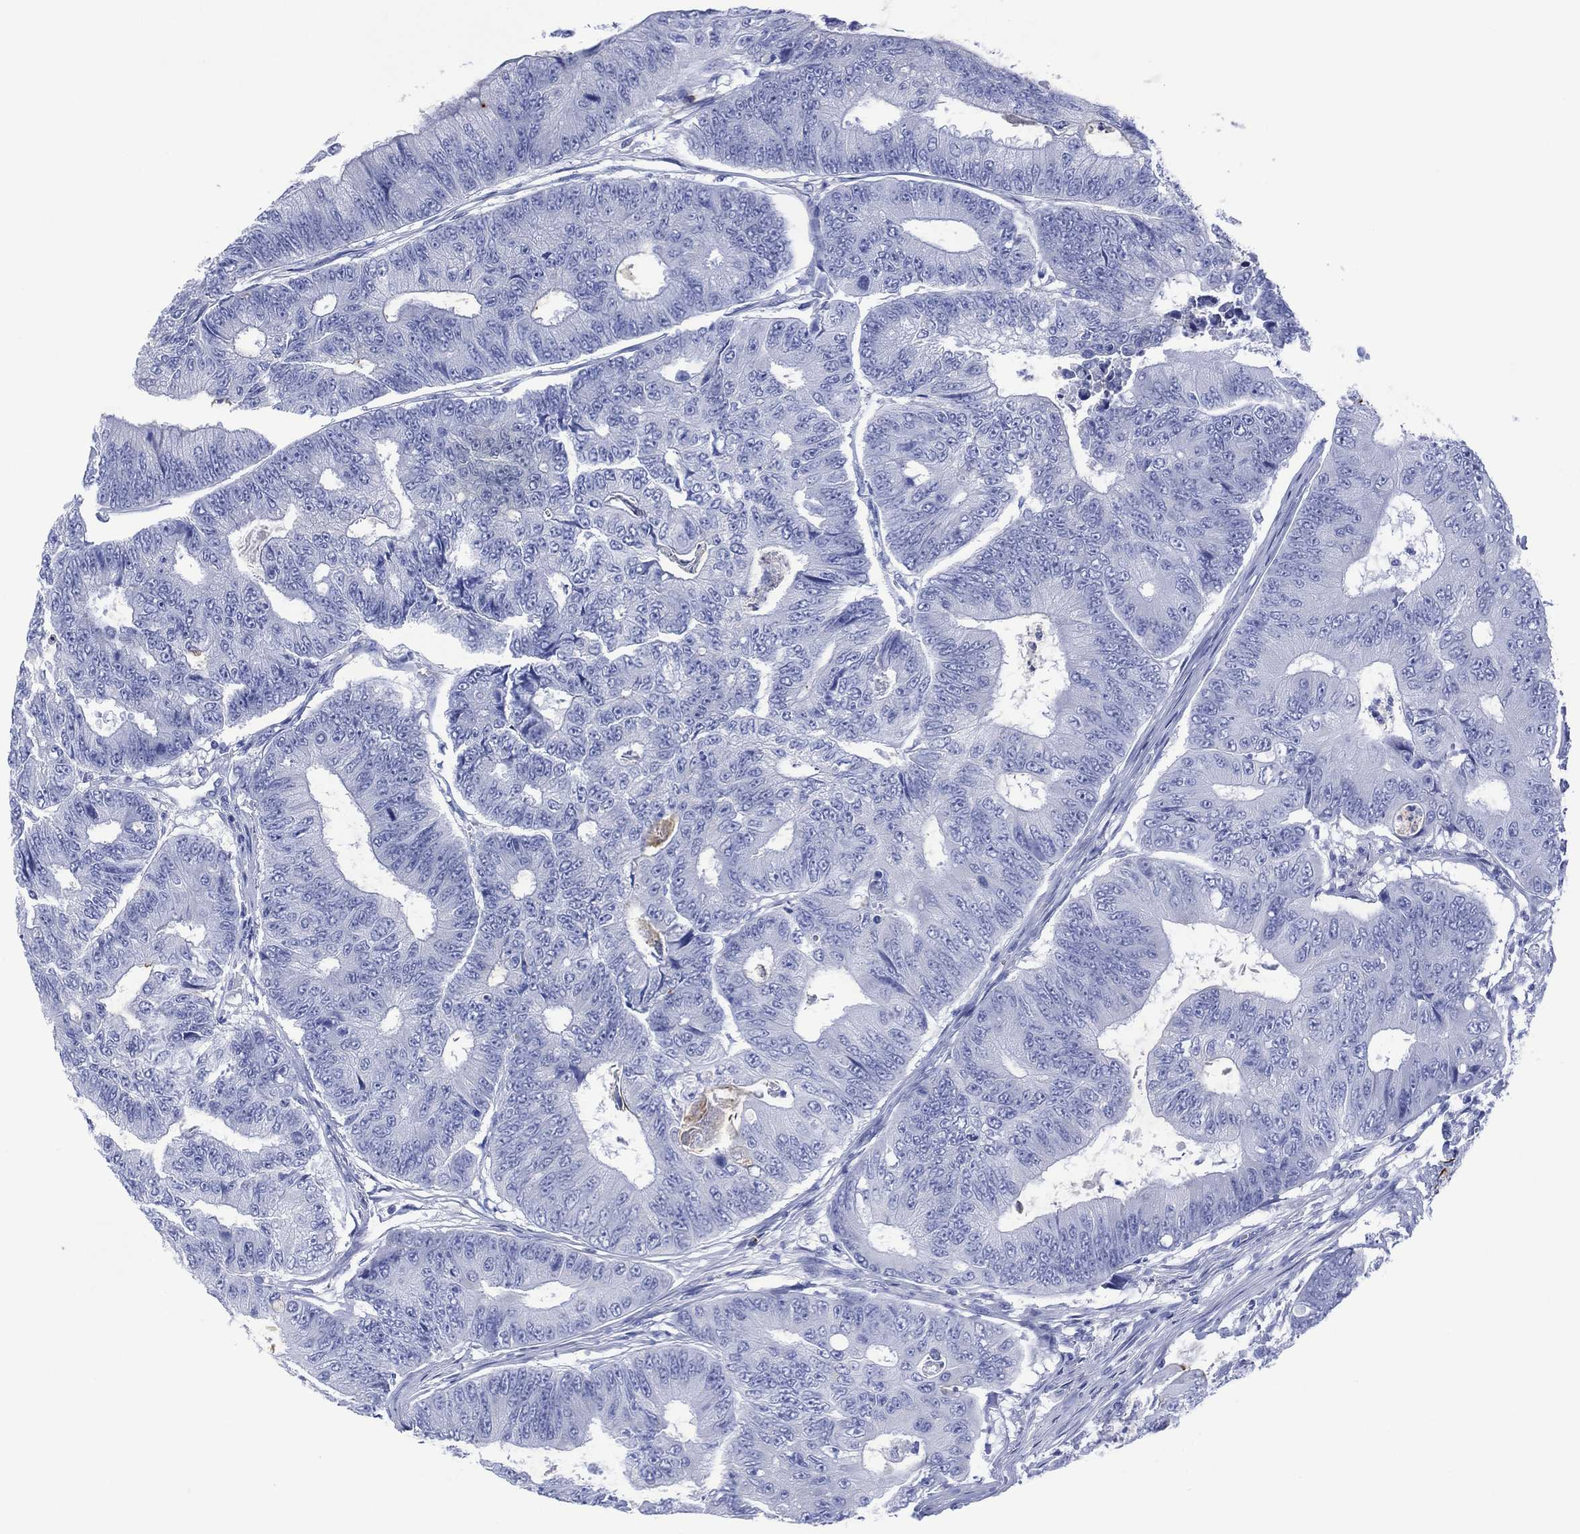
{"staining": {"intensity": "negative", "quantity": "none", "location": "none"}, "tissue": "colorectal cancer", "cell_type": "Tumor cells", "image_type": "cancer", "snomed": [{"axis": "morphology", "description": "Adenocarcinoma, NOS"}, {"axis": "topography", "description": "Colon"}], "caption": "This is an IHC photomicrograph of adenocarcinoma (colorectal). There is no positivity in tumor cells.", "gene": "DPP4", "patient": {"sex": "female", "age": 48}}